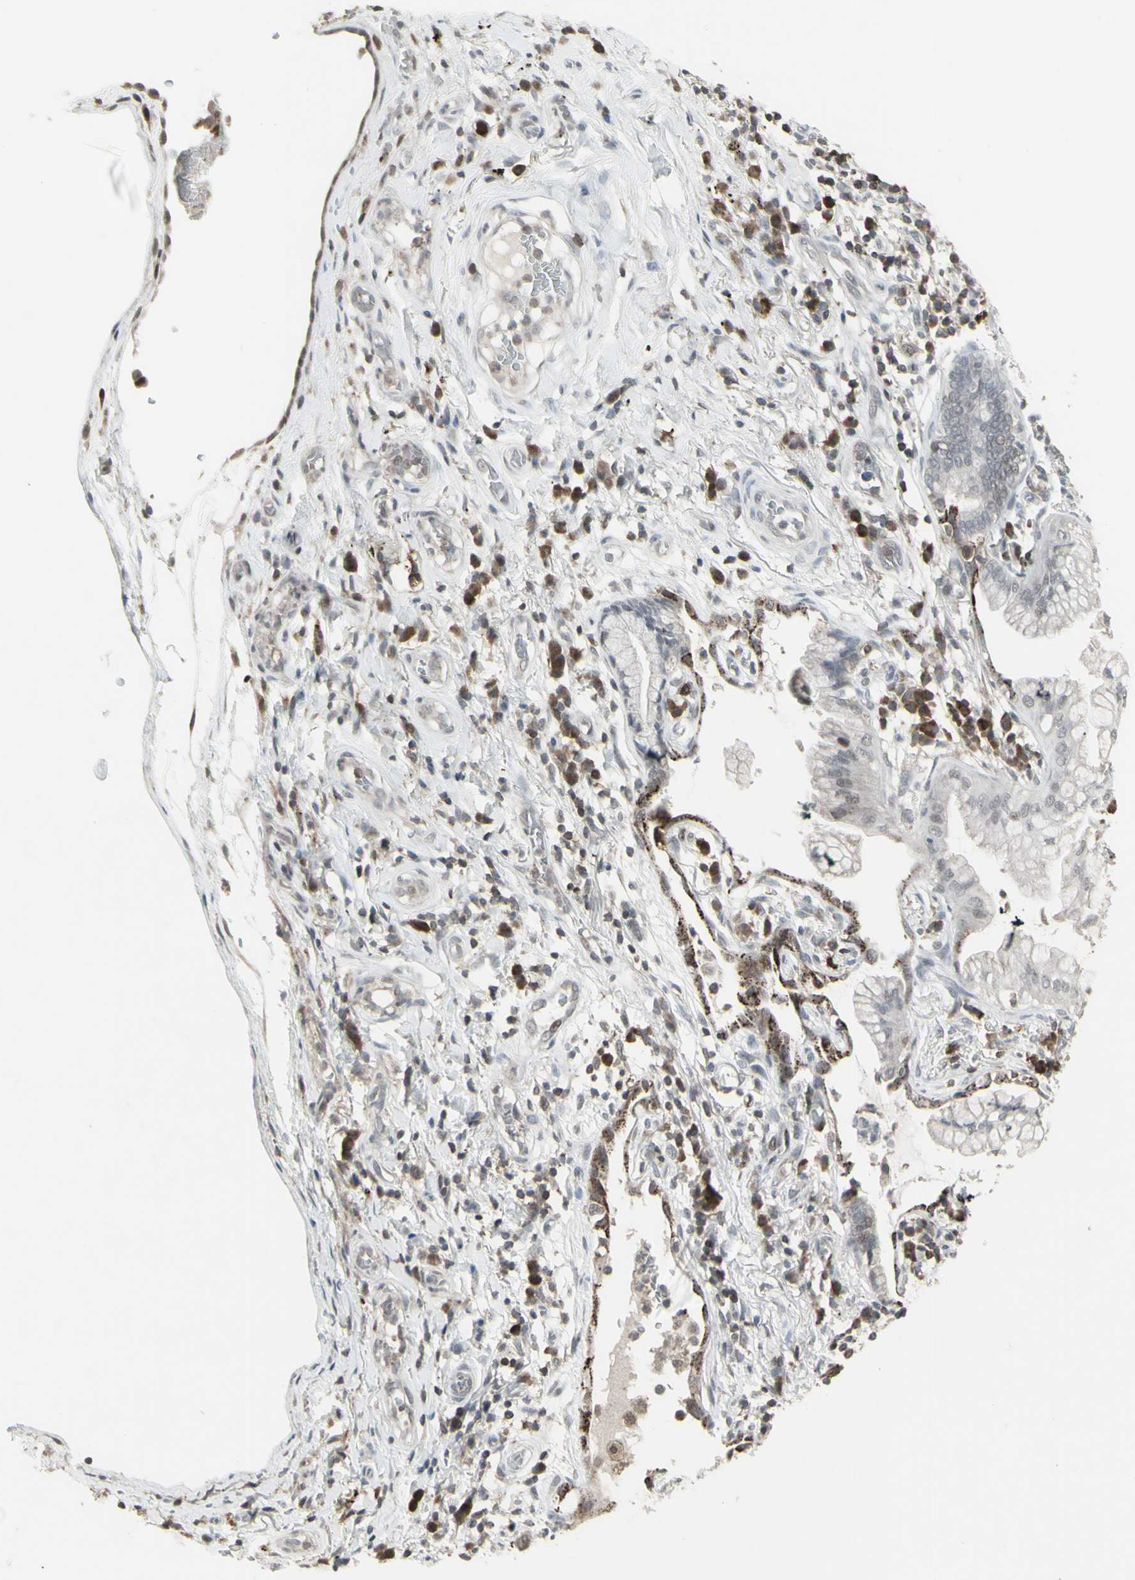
{"staining": {"intensity": "negative", "quantity": "none", "location": "none"}, "tissue": "lung cancer", "cell_type": "Tumor cells", "image_type": "cancer", "snomed": [{"axis": "morphology", "description": "Adenocarcinoma, NOS"}, {"axis": "topography", "description": "Lung"}], "caption": "Lung cancer (adenocarcinoma) stained for a protein using IHC exhibits no staining tumor cells.", "gene": "SAMSN1", "patient": {"sex": "female", "age": 70}}